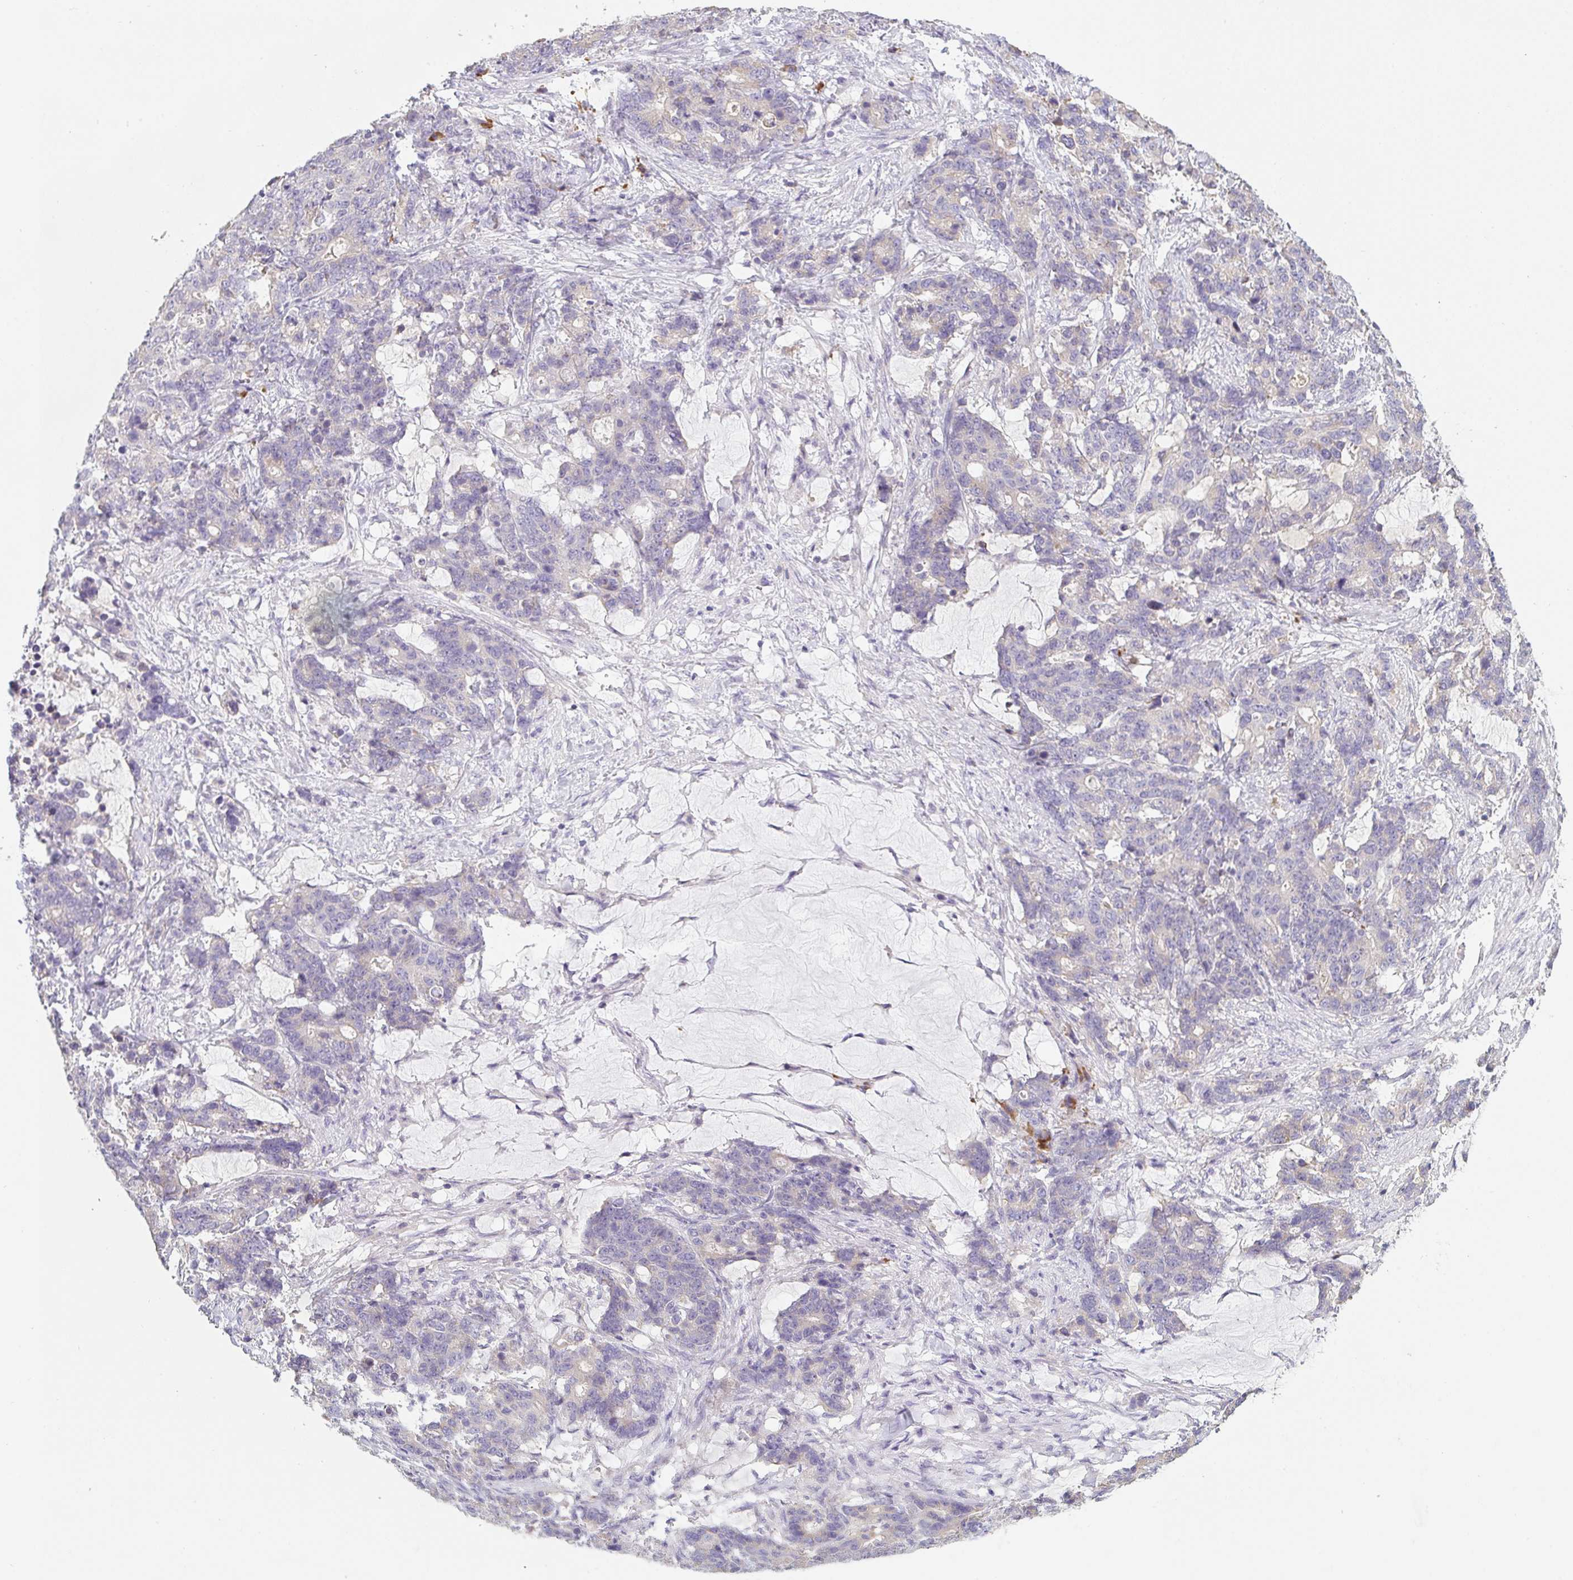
{"staining": {"intensity": "negative", "quantity": "none", "location": "none"}, "tissue": "stomach cancer", "cell_type": "Tumor cells", "image_type": "cancer", "snomed": [{"axis": "morphology", "description": "Normal tissue, NOS"}, {"axis": "morphology", "description": "Adenocarcinoma, NOS"}, {"axis": "topography", "description": "Stomach"}], "caption": "Immunohistochemical staining of human stomach cancer demonstrates no significant staining in tumor cells.", "gene": "ZNF215", "patient": {"sex": "female", "age": 64}}